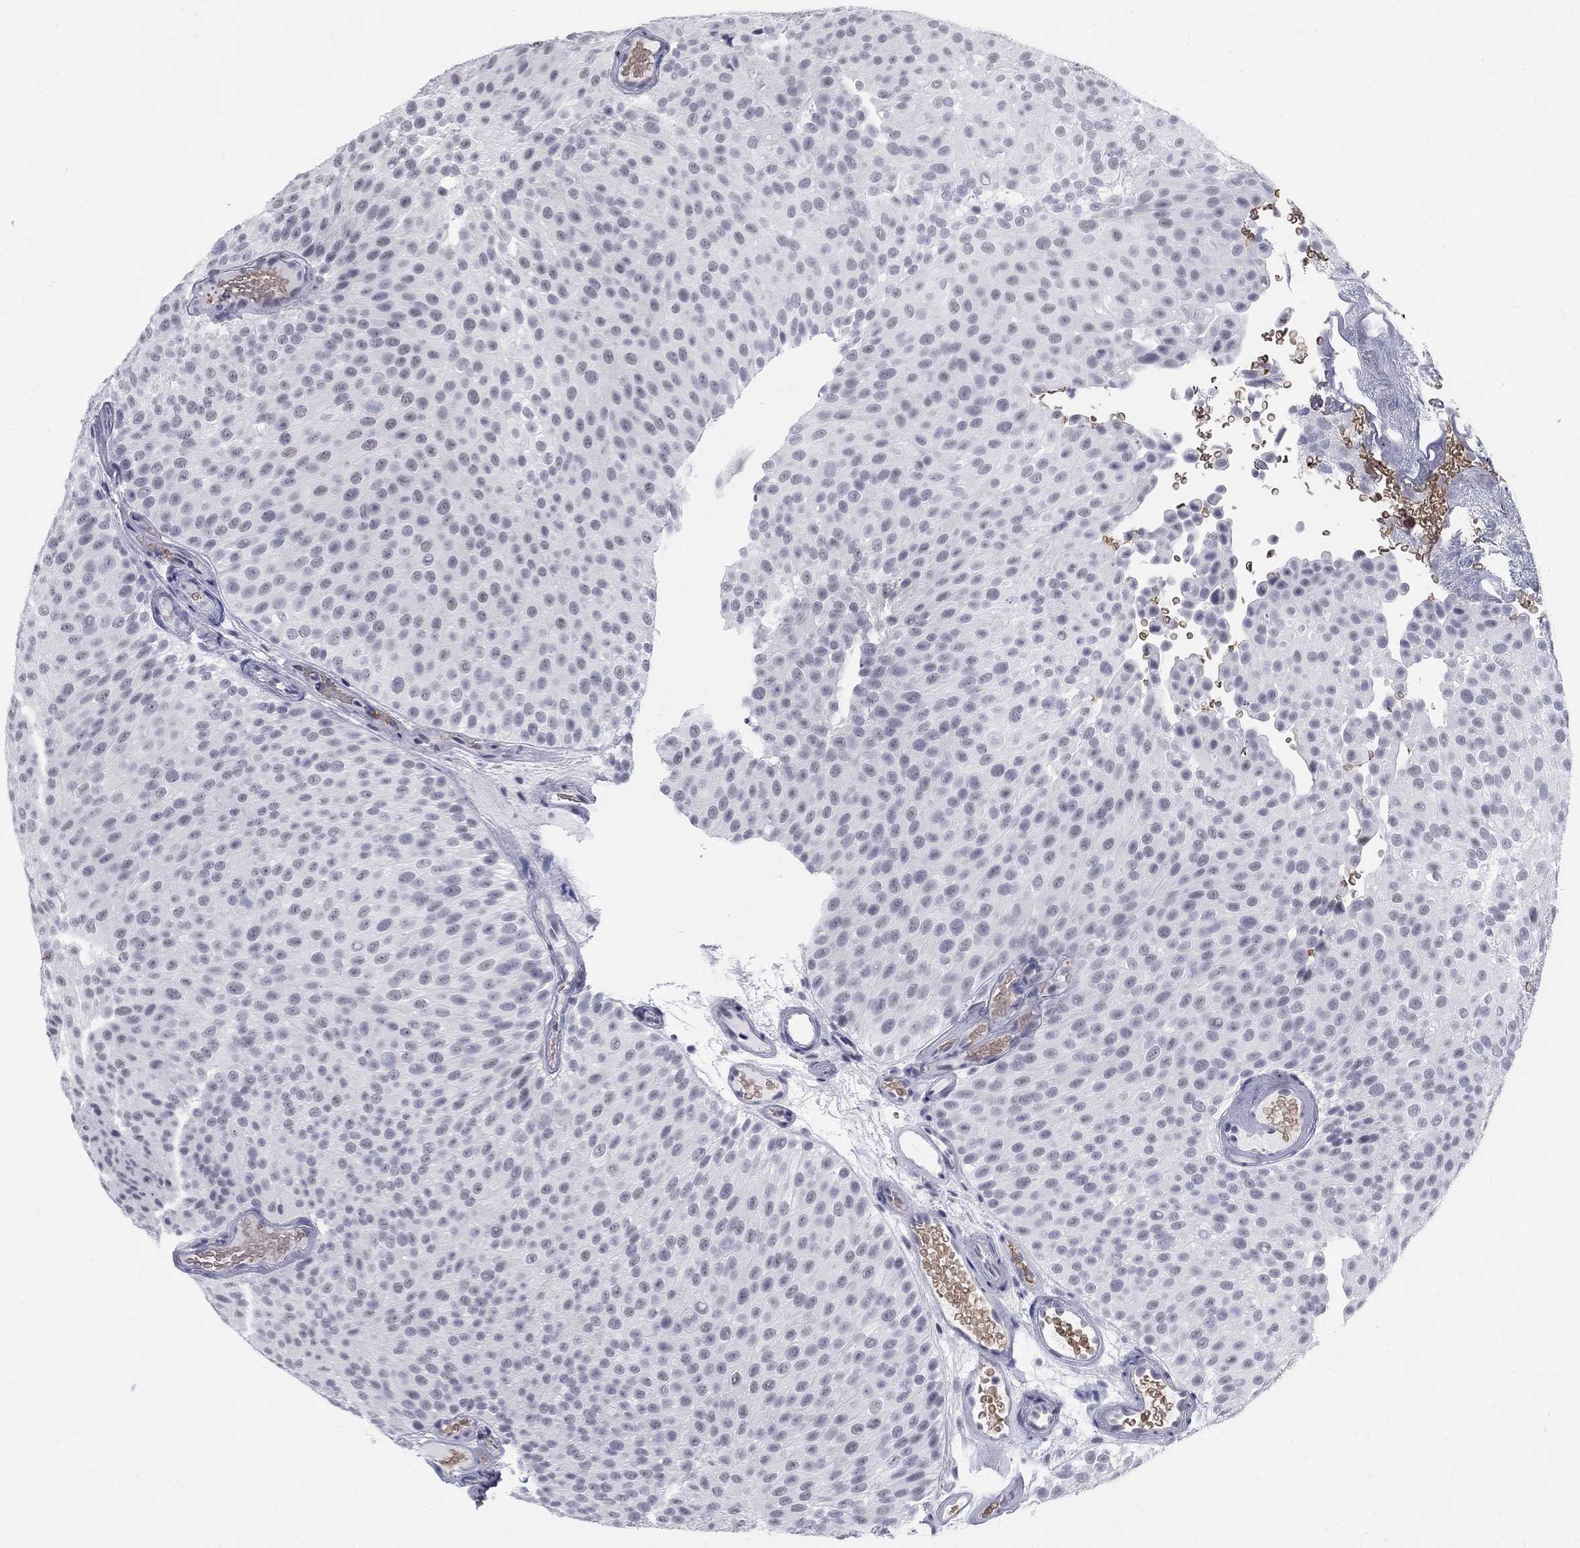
{"staining": {"intensity": "negative", "quantity": "none", "location": "none"}, "tissue": "urothelial cancer", "cell_type": "Tumor cells", "image_type": "cancer", "snomed": [{"axis": "morphology", "description": "Urothelial carcinoma, Low grade"}, {"axis": "topography", "description": "Urinary bladder"}], "caption": "An IHC image of urothelial cancer is shown. There is no staining in tumor cells of urothelial cancer.", "gene": "DMTN", "patient": {"sex": "male", "age": 78}}